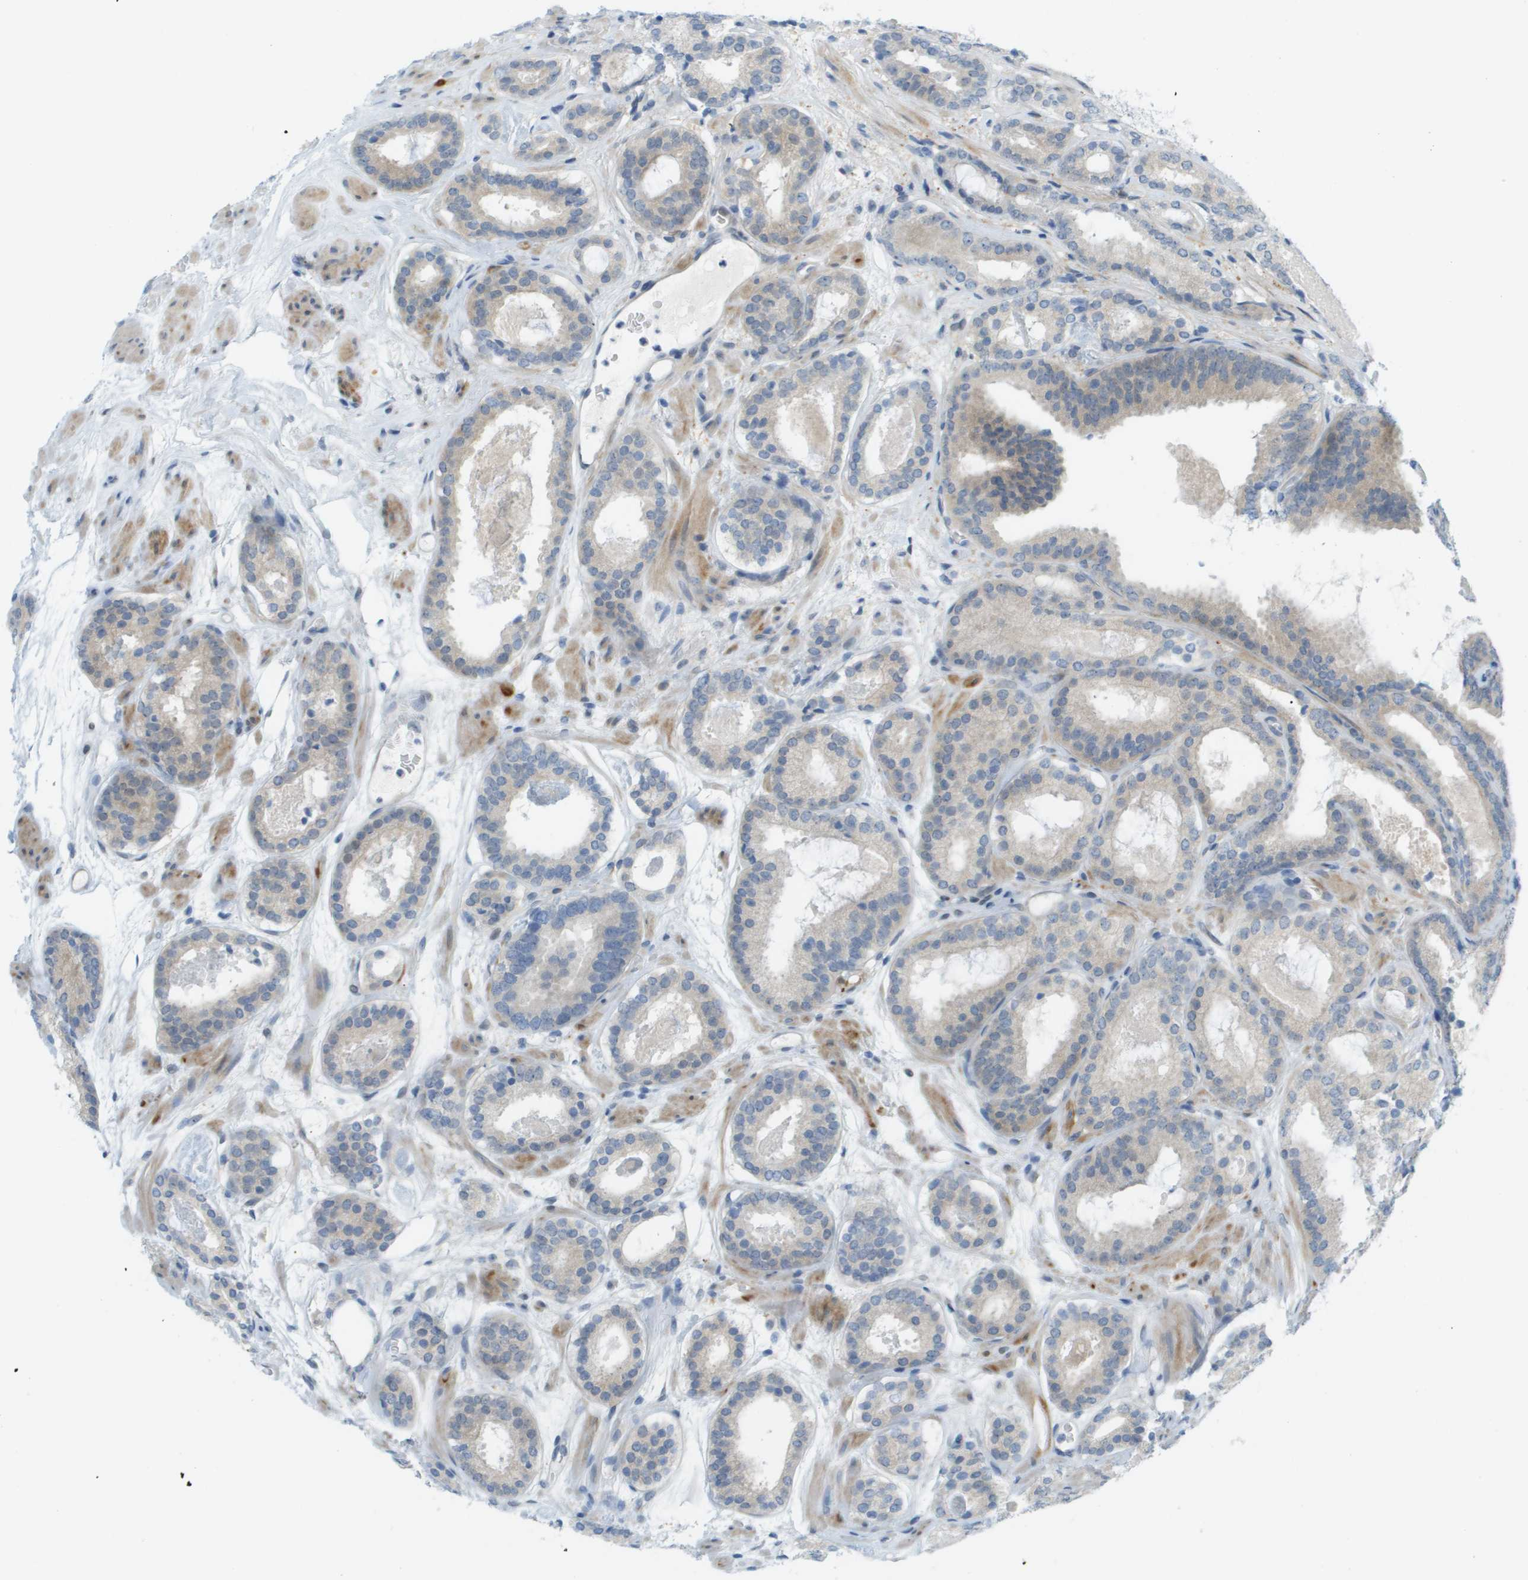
{"staining": {"intensity": "weak", "quantity": "<25%", "location": "cytoplasmic/membranous"}, "tissue": "prostate cancer", "cell_type": "Tumor cells", "image_type": "cancer", "snomed": [{"axis": "morphology", "description": "Adenocarcinoma, Low grade"}, {"axis": "topography", "description": "Prostate"}], "caption": "The micrograph exhibits no significant expression in tumor cells of prostate low-grade adenocarcinoma. The staining is performed using DAB (3,3'-diaminobenzidine) brown chromogen with nuclei counter-stained in using hematoxylin.", "gene": "CUL9", "patient": {"sex": "male", "age": 69}}